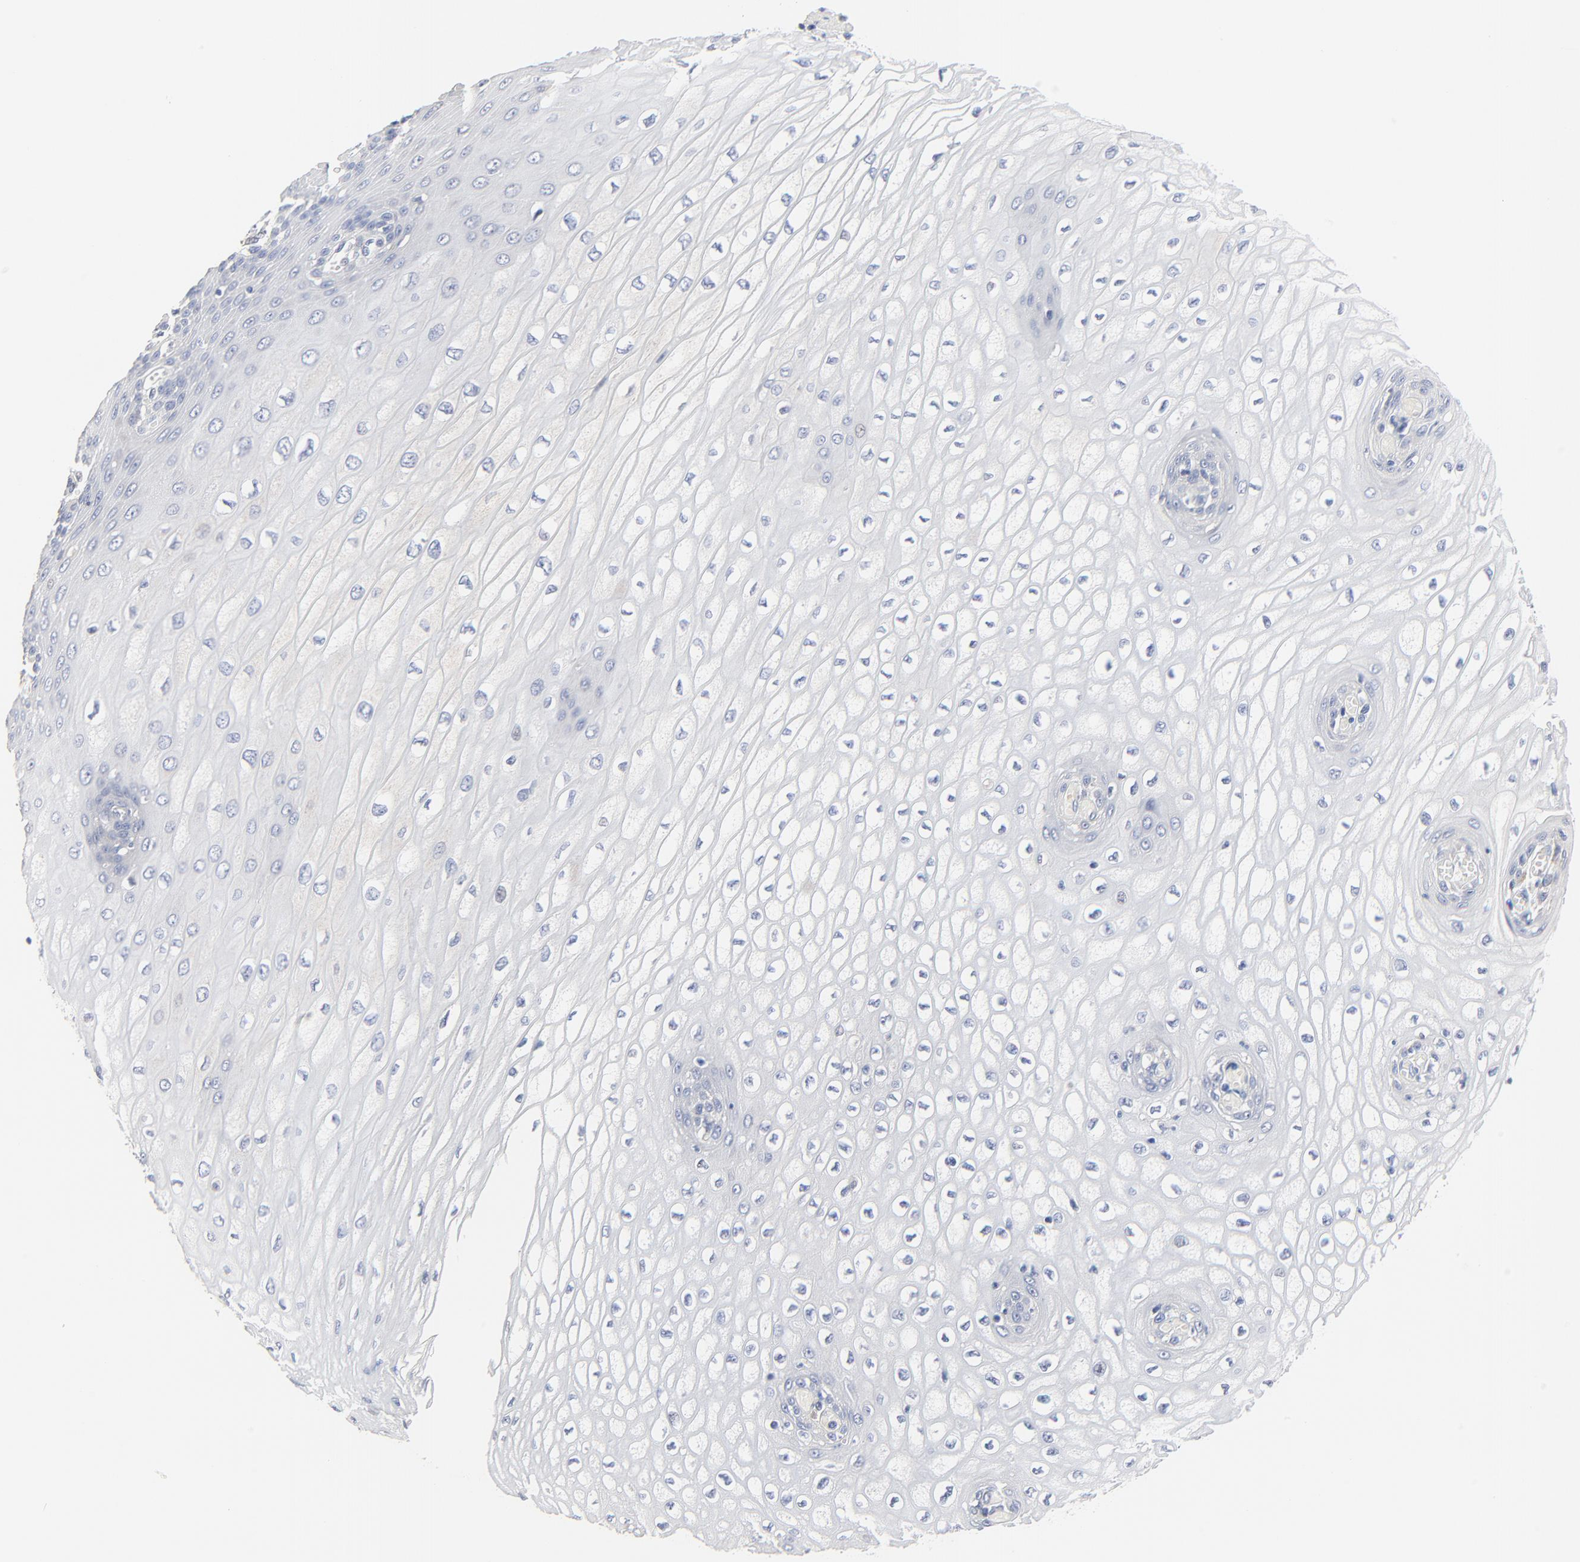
{"staining": {"intensity": "negative", "quantity": "none", "location": "none"}, "tissue": "esophagus", "cell_type": "Squamous epithelial cells", "image_type": "normal", "snomed": [{"axis": "morphology", "description": "Normal tissue, NOS"}, {"axis": "topography", "description": "Esophagus"}], "caption": "Human esophagus stained for a protein using immunohistochemistry demonstrates no positivity in squamous epithelial cells.", "gene": "DHRSX", "patient": {"sex": "male", "age": 65}}